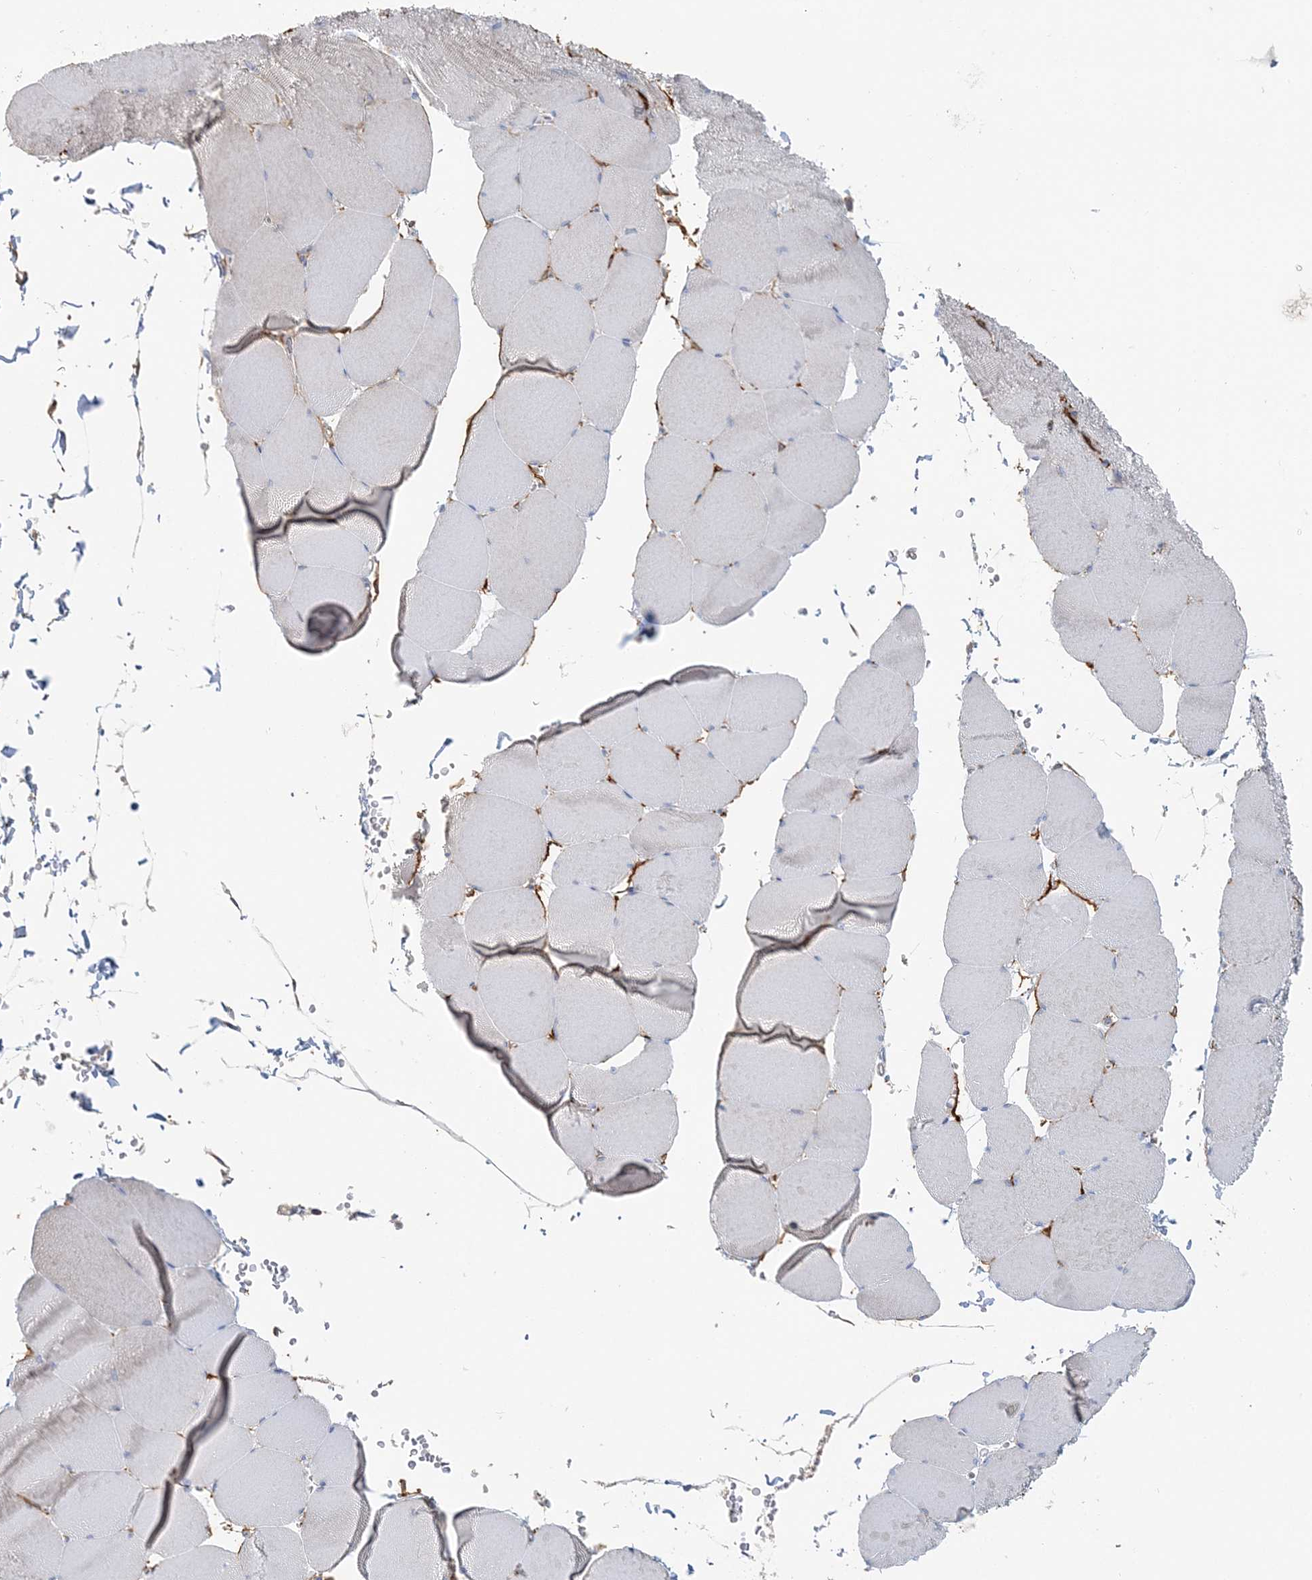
{"staining": {"intensity": "weak", "quantity": "<25%", "location": "cytoplasmic/membranous"}, "tissue": "skeletal muscle", "cell_type": "Myocytes", "image_type": "normal", "snomed": [{"axis": "morphology", "description": "Normal tissue, NOS"}, {"axis": "topography", "description": "Skeletal muscle"}, {"axis": "topography", "description": "Head-Neck"}], "caption": "This is a image of IHC staining of normal skeletal muscle, which shows no staining in myocytes. (Immunohistochemistry (ihc), brightfield microscopy, high magnification).", "gene": "TBC1D5", "patient": {"sex": "male", "age": 66}}